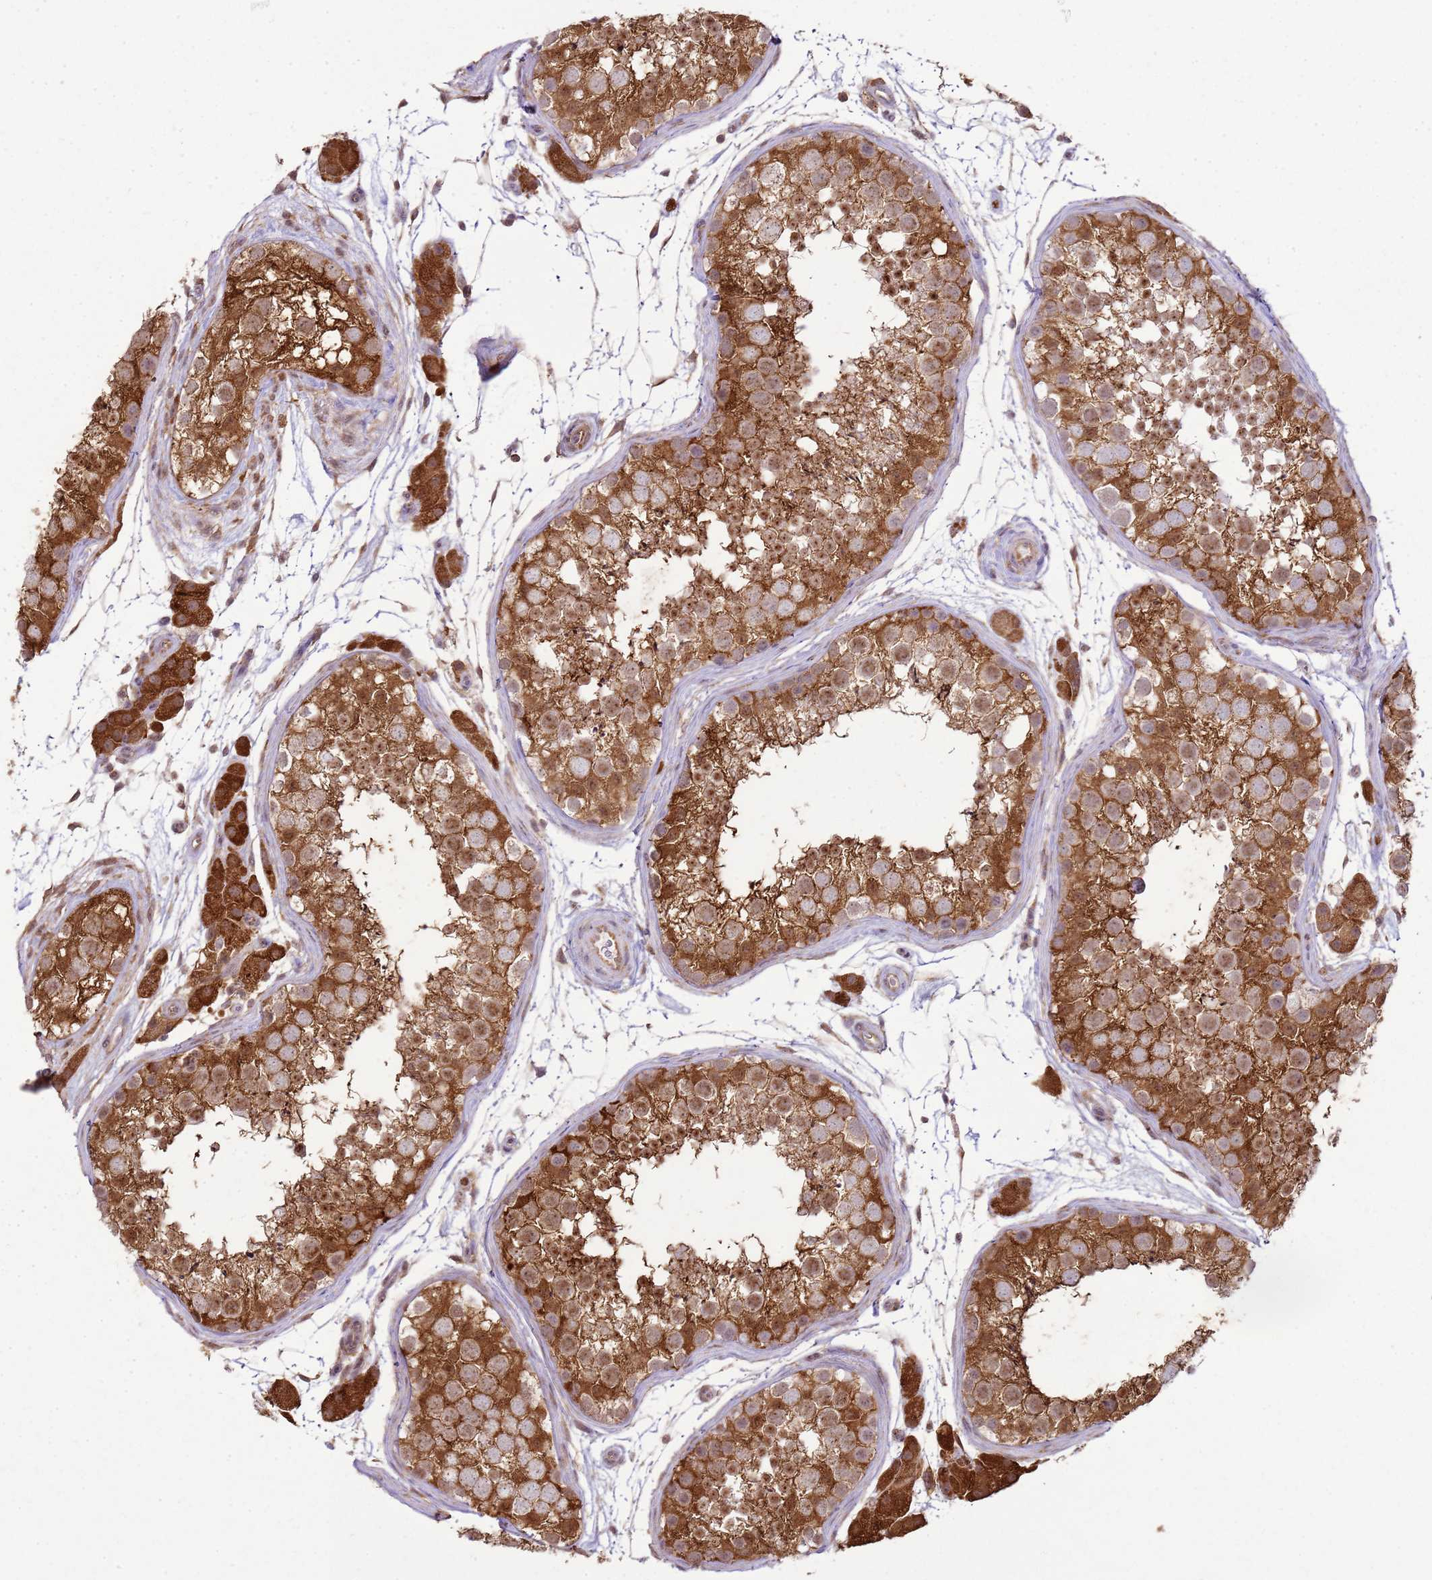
{"staining": {"intensity": "strong", "quantity": ">75%", "location": "cytoplasmic/membranous,nuclear"}, "tissue": "testis", "cell_type": "Cells in seminiferous ducts", "image_type": "normal", "snomed": [{"axis": "morphology", "description": "Normal tissue, NOS"}, {"axis": "topography", "description": "Testis"}], "caption": "Unremarkable testis shows strong cytoplasmic/membranous,nuclear positivity in about >75% of cells in seminiferous ducts.", "gene": "GABRE", "patient": {"sex": "male", "age": 41}}